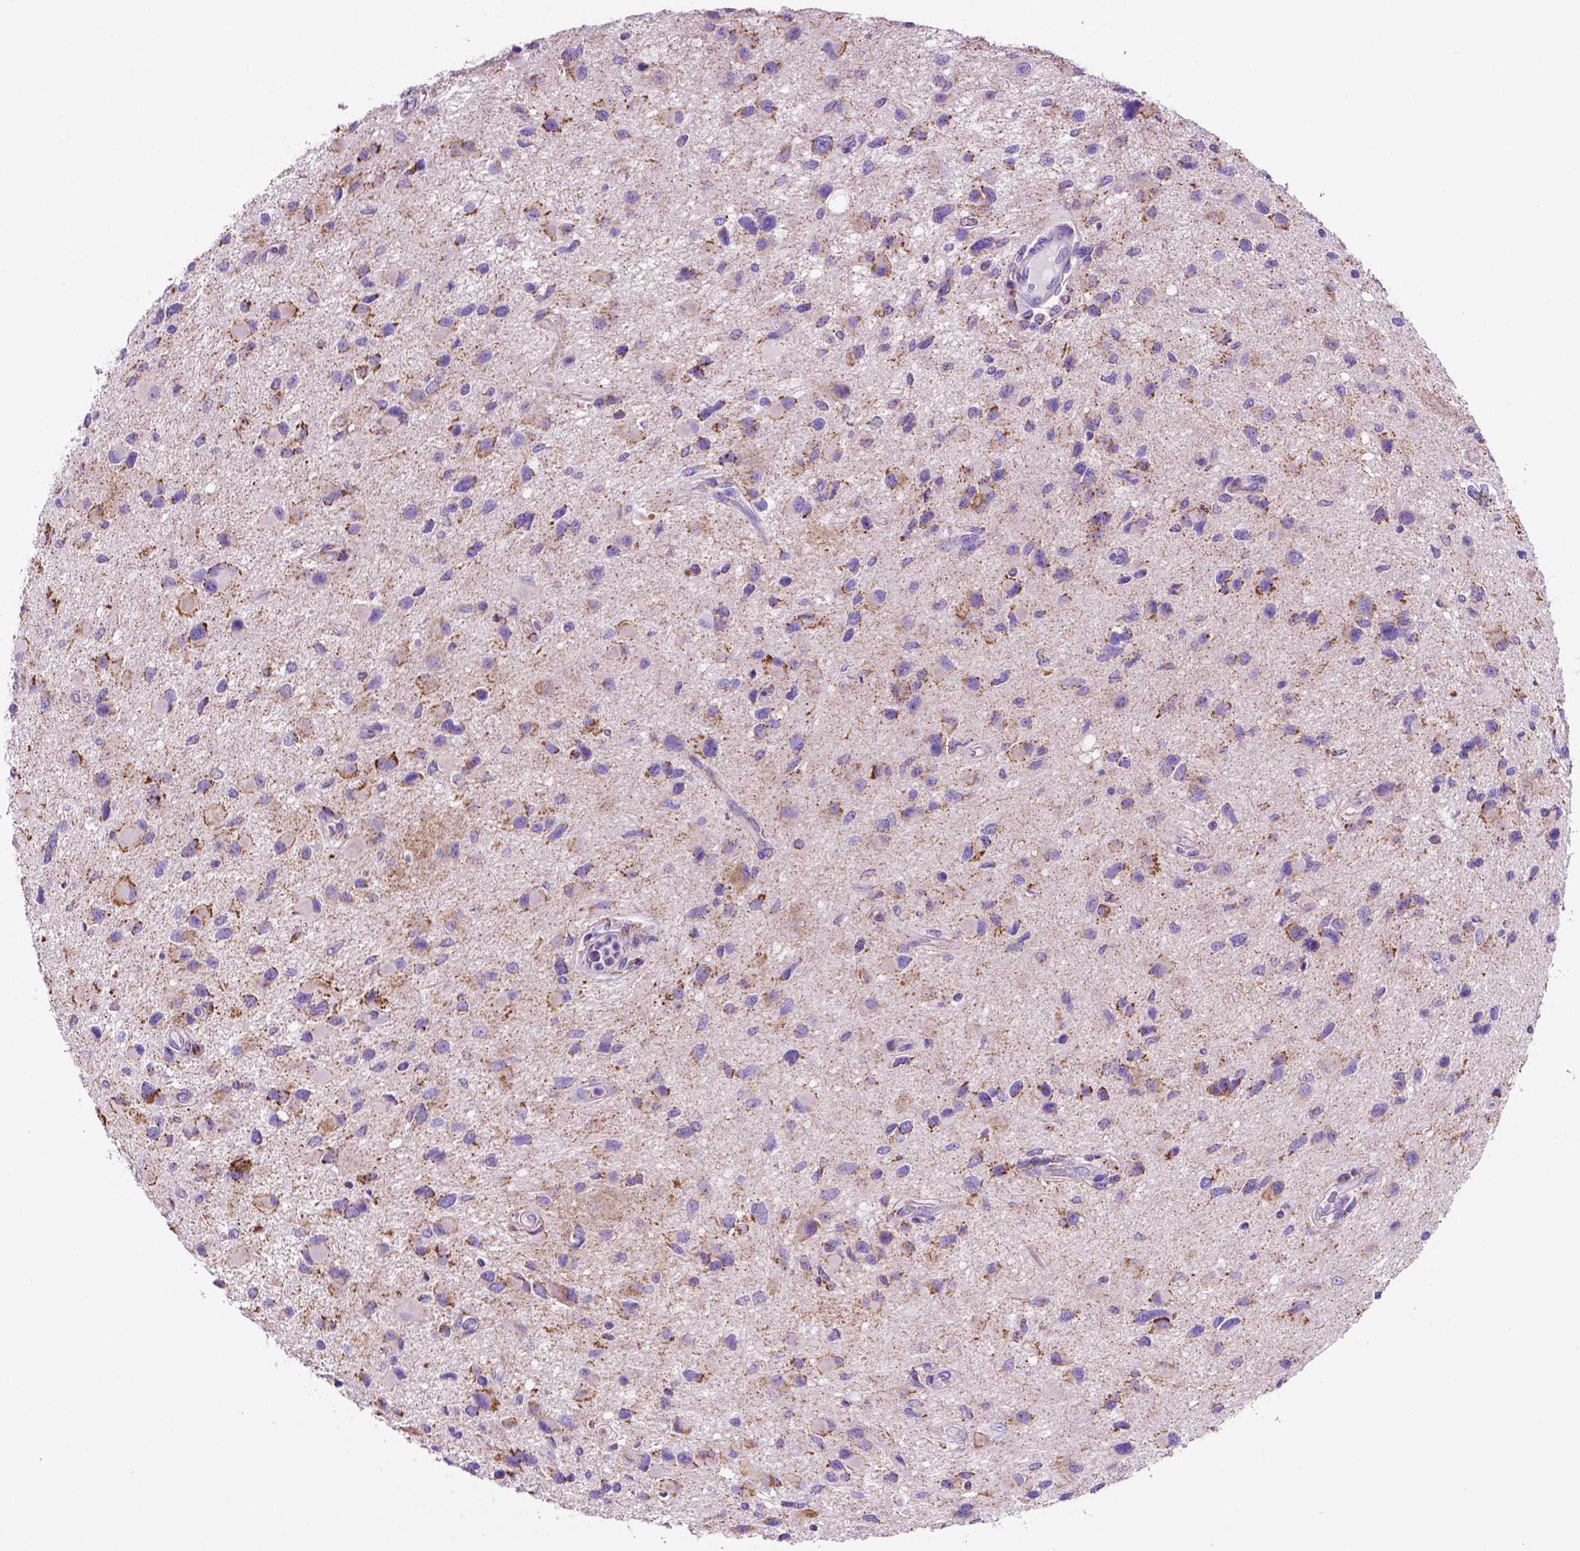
{"staining": {"intensity": "moderate", "quantity": "25%-75%", "location": "cytoplasmic/membranous"}, "tissue": "glioma", "cell_type": "Tumor cells", "image_type": "cancer", "snomed": [{"axis": "morphology", "description": "Glioma, malignant, Low grade"}, {"axis": "topography", "description": "Brain"}], "caption": "This image reveals low-grade glioma (malignant) stained with immunohistochemistry to label a protein in brown. The cytoplasmic/membranous of tumor cells show moderate positivity for the protein. Nuclei are counter-stained blue.", "gene": "GDPD5", "patient": {"sex": "female", "age": 32}}